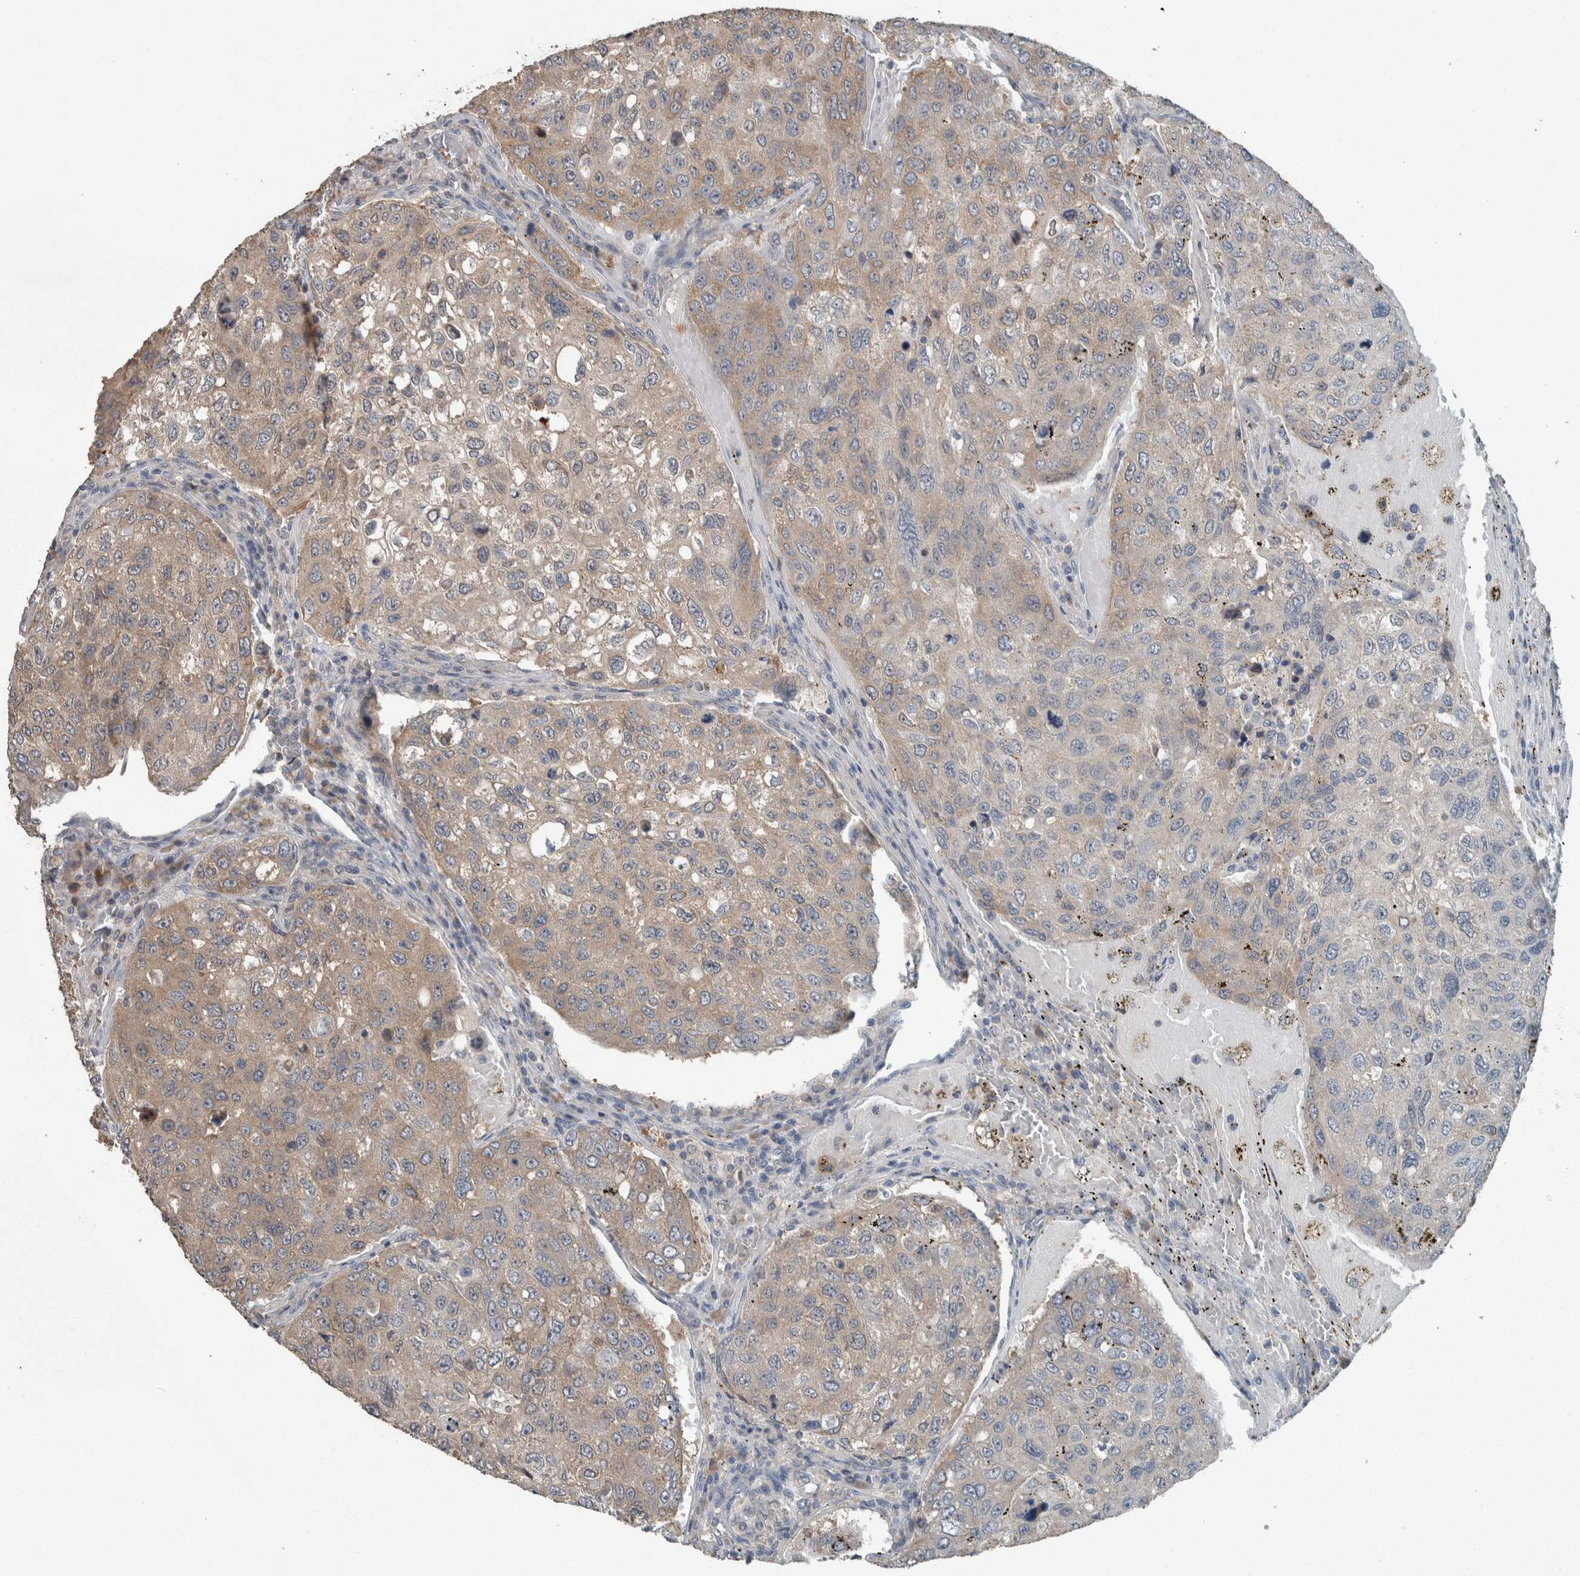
{"staining": {"intensity": "weak", "quantity": "<25%", "location": "cytoplasmic/membranous"}, "tissue": "urothelial cancer", "cell_type": "Tumor cells", "image_type": "cancer", "snomed": [{"axis": "morphology", "description": "Urothelial carcinoma, High grade"}, {"axis": "topography", "description": "Lymph node"}, {"axis": "topography", "description": "Urinary bladder"}], "caption": "Immunohistochemical staining of high-grade urothelial carcinoma reveals no significant expression in tumor cells.", "gene": "KNTC1", "patient": {"sex": "male", "age": 51}}